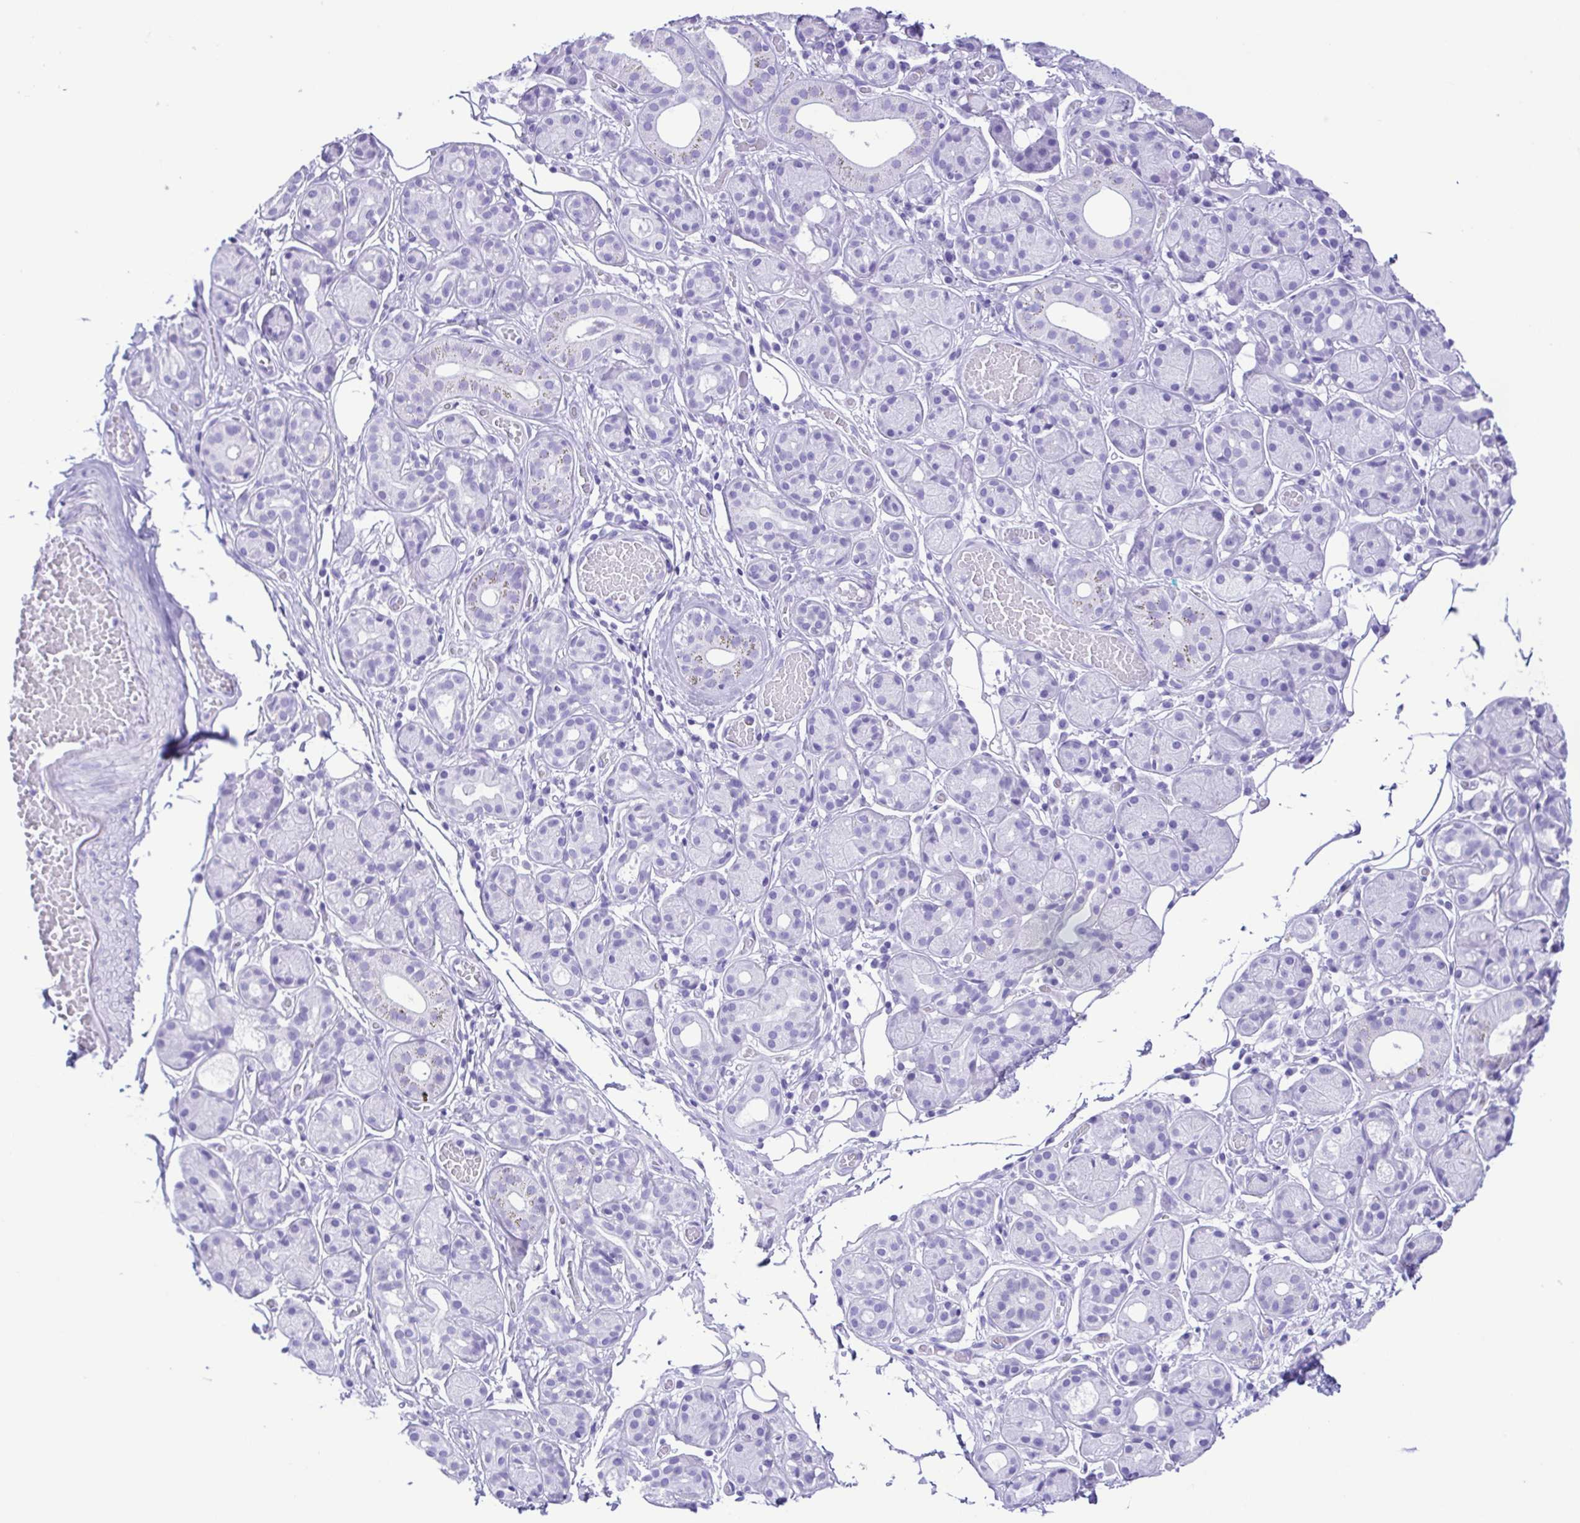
{"staining": {"intensity": "negative", "quantity": "none", "location": "none"}, "tissue": "salivary gland", "cell_type": "Glandular cells", "image_type": "normal", "snomed": [{"axis": "morphology", "description": "Normal tissue, NOS"}, {"axis": "topography", "description": "Salivary gland"}, {"axis": "topography", "description": "Peripheral nerve tissue"}], "caption": "DAB (3,3'-diaminobenzidine) immunohistochemical staining of benign human salivary gland exhibits no significant positivity in glandular cells. (Brightfield microscopy of DAB immunohistochemistry (IHC) at high magnification).", "gene": "ERP27", "patient": {"sex": "male", "age": 71}}